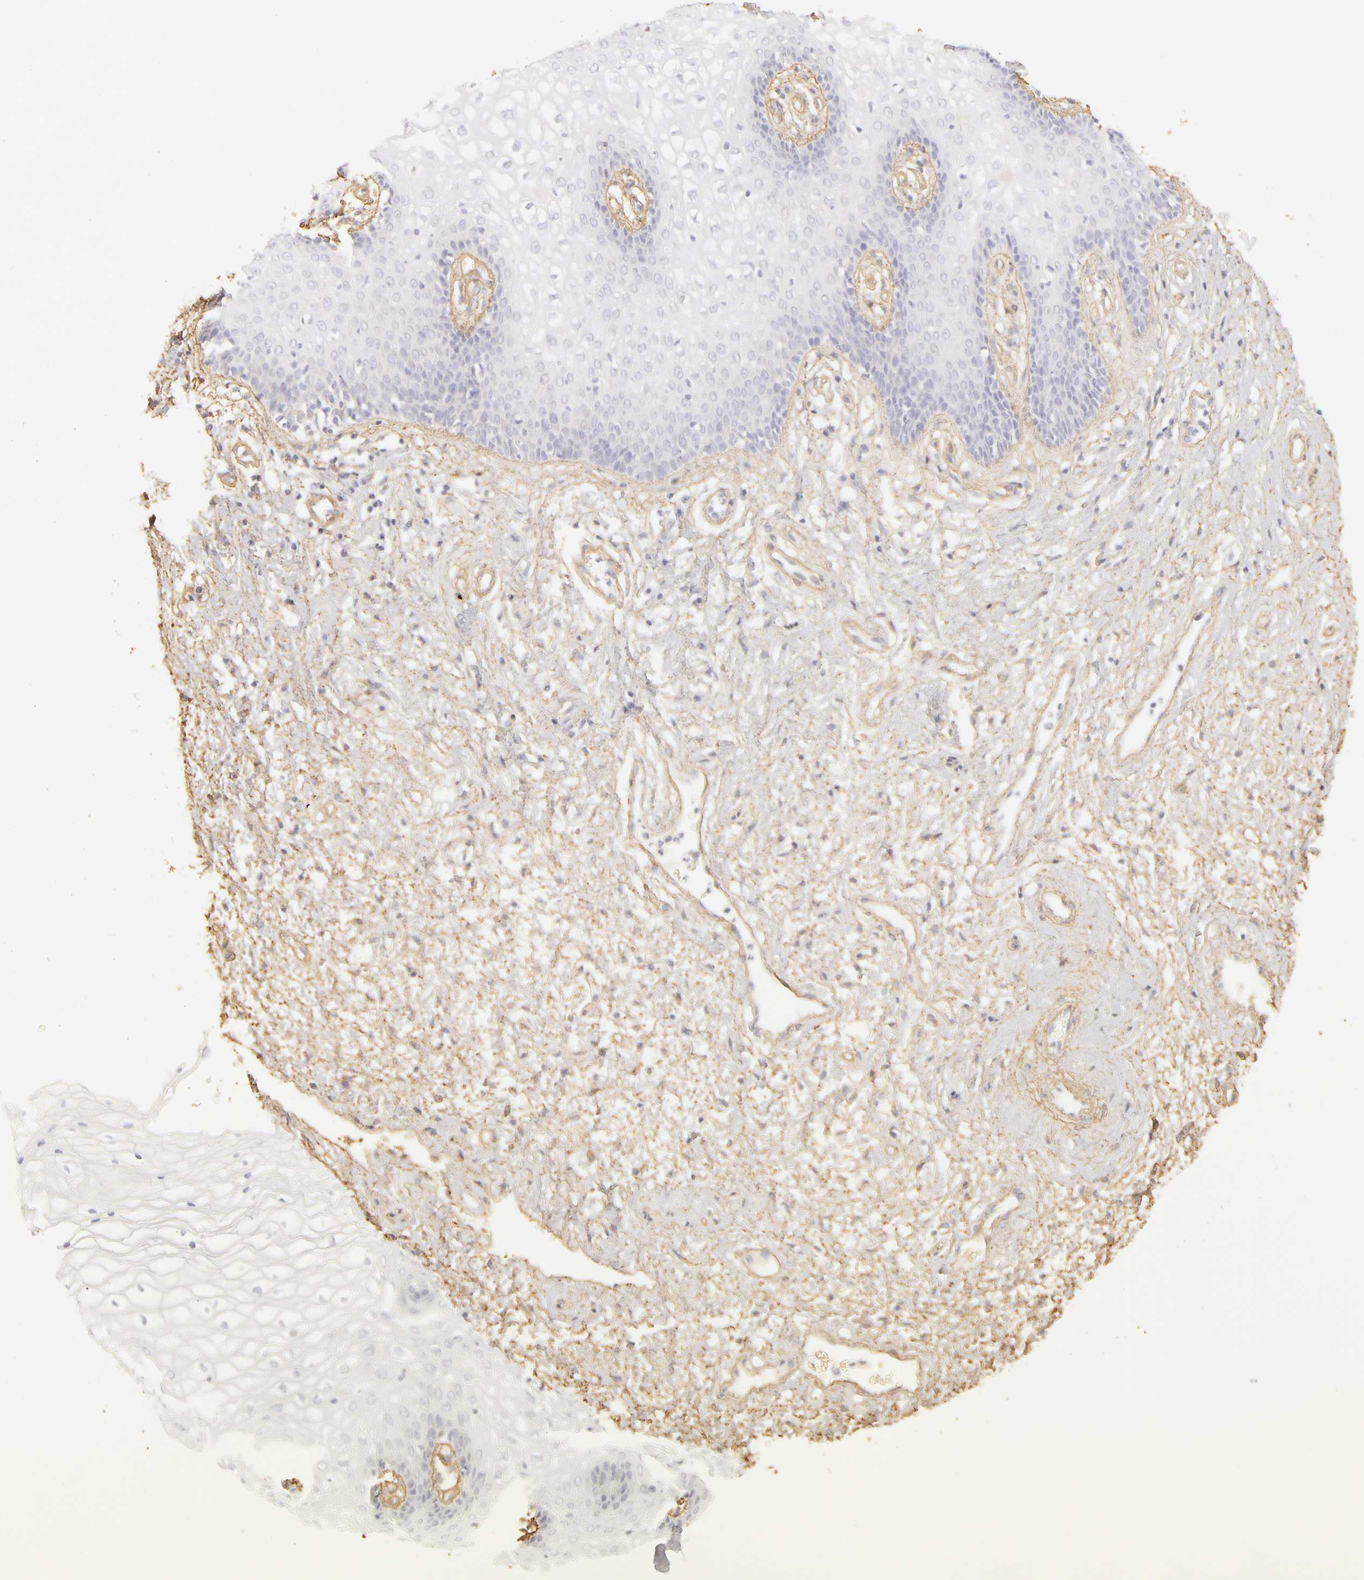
{"staining": {"intensity": "negative", "quantity": "none", "location": "none"}, "tissue": "vagina", "cell_type": "Squamous epithelial cells", "image_type": "normal", "snomed": [{"axis": "morphology", "description": "Normal tissue, NOS"}, {"axis": "topography", "description": "Vagina"}], "caption": "Immunohistochemistry (IHC) of normal vagina reveals no staining in squamous epithelial cells. Brightfield microscopy of immunohistochemistry (IHC) stained with DAB (3,3'-diaminobenzidine) (brown) and hematoxylin (blue), captured at high magnification.", "gene": "COL4A1", "patient": {"sex": "female", "age": 34}}